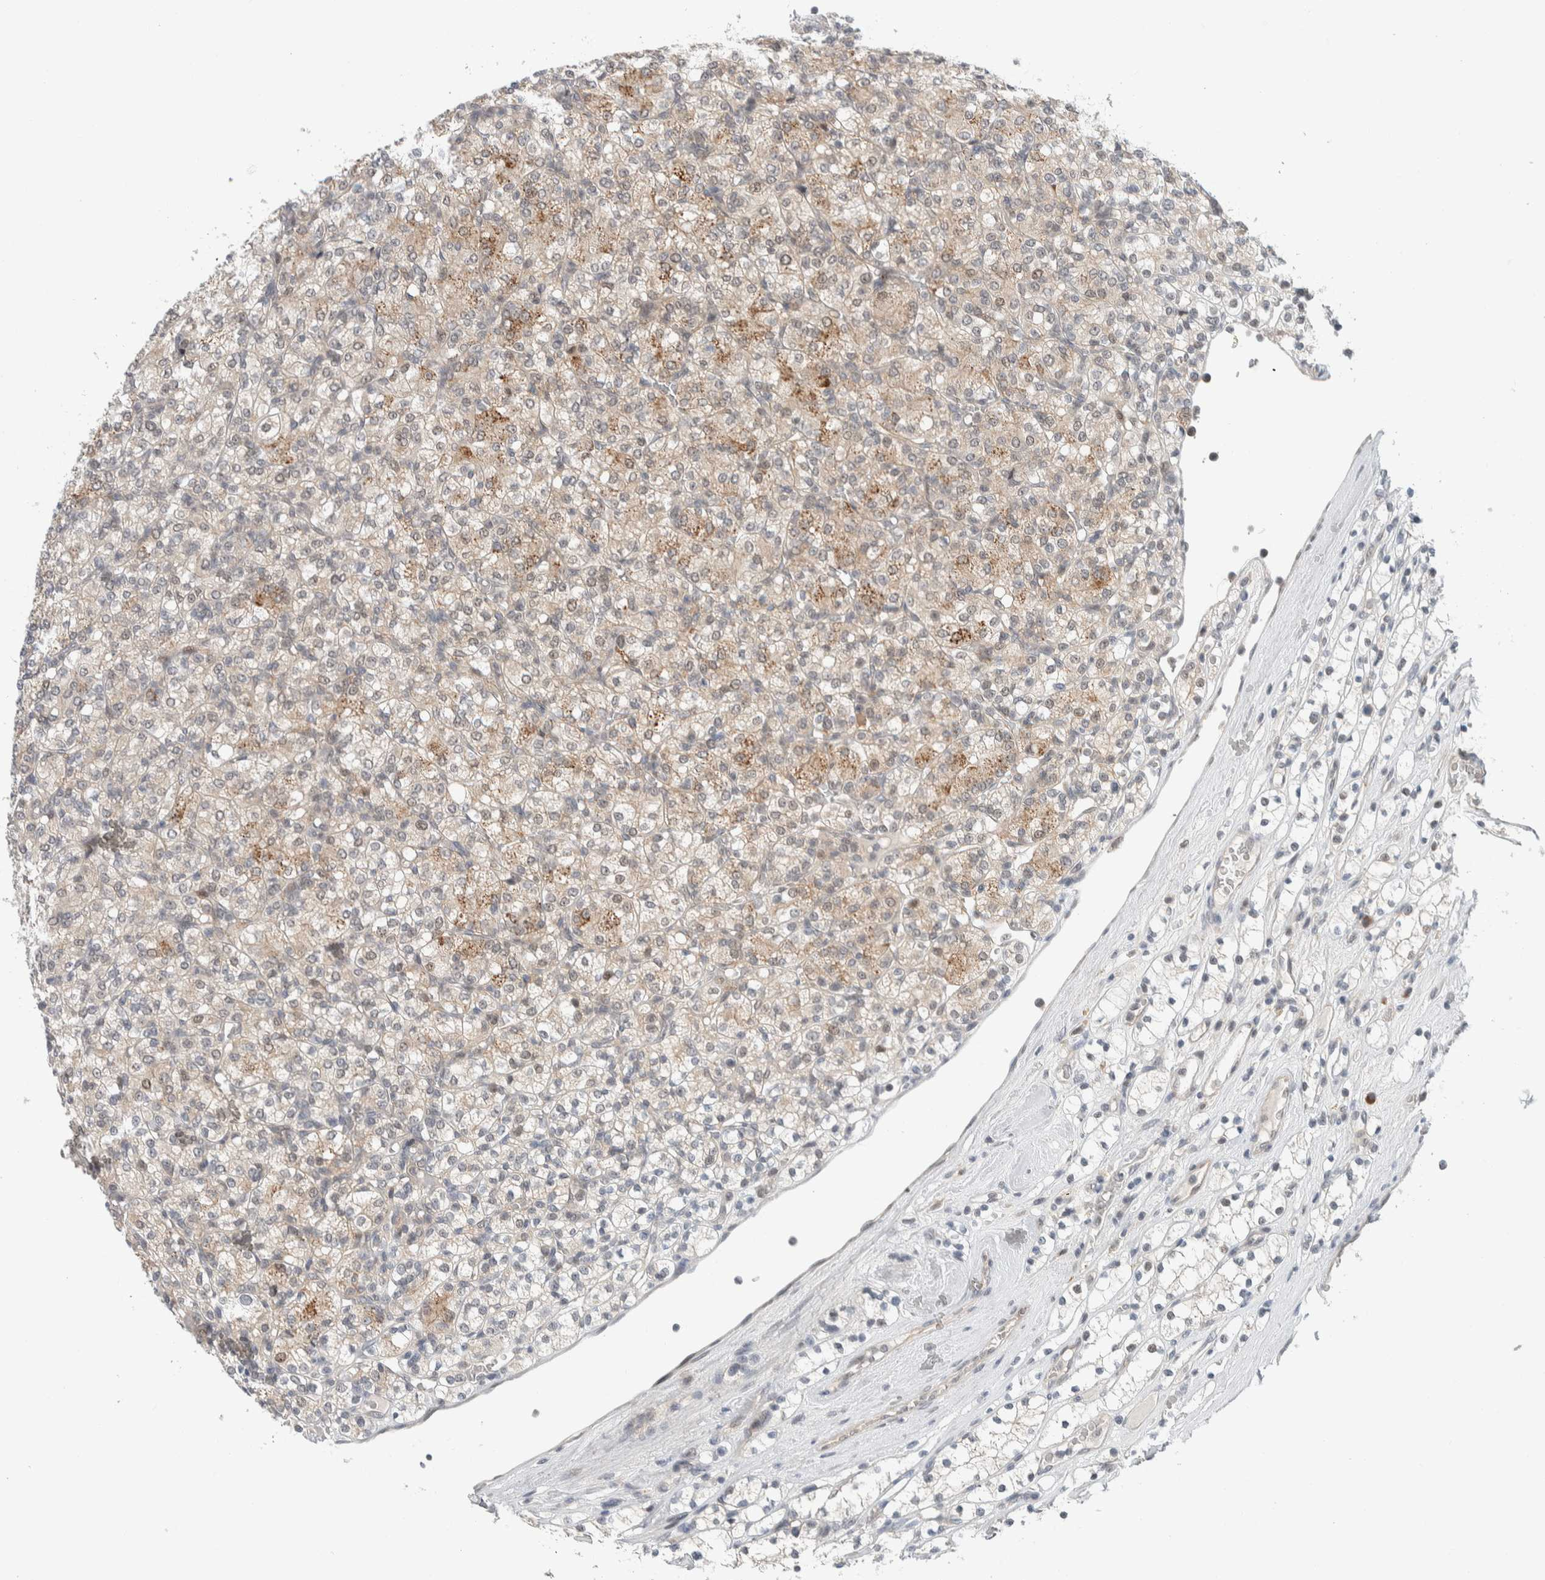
{"staining": {"intensity": "moderate", "quantity": "<25%", "location": "cytoplasmic/membranous"}, "tissue": "renal cancer", "cell_type": "Tumor cells", "image_type": "cancer", "snomed": [{"axis": "morphology", "description": "Adenocarcinoma, NOS"}, {"axis": "topography", "description": "Kidney"}], "caption": "Renal cancer was stained to show a protein in brown. There is low levels of moderate cytoplasmic/membranous expression in about <25% of tumor cells.", "gene": "NCR3LG1", "patient": {"sex": "male", "age": 77}}